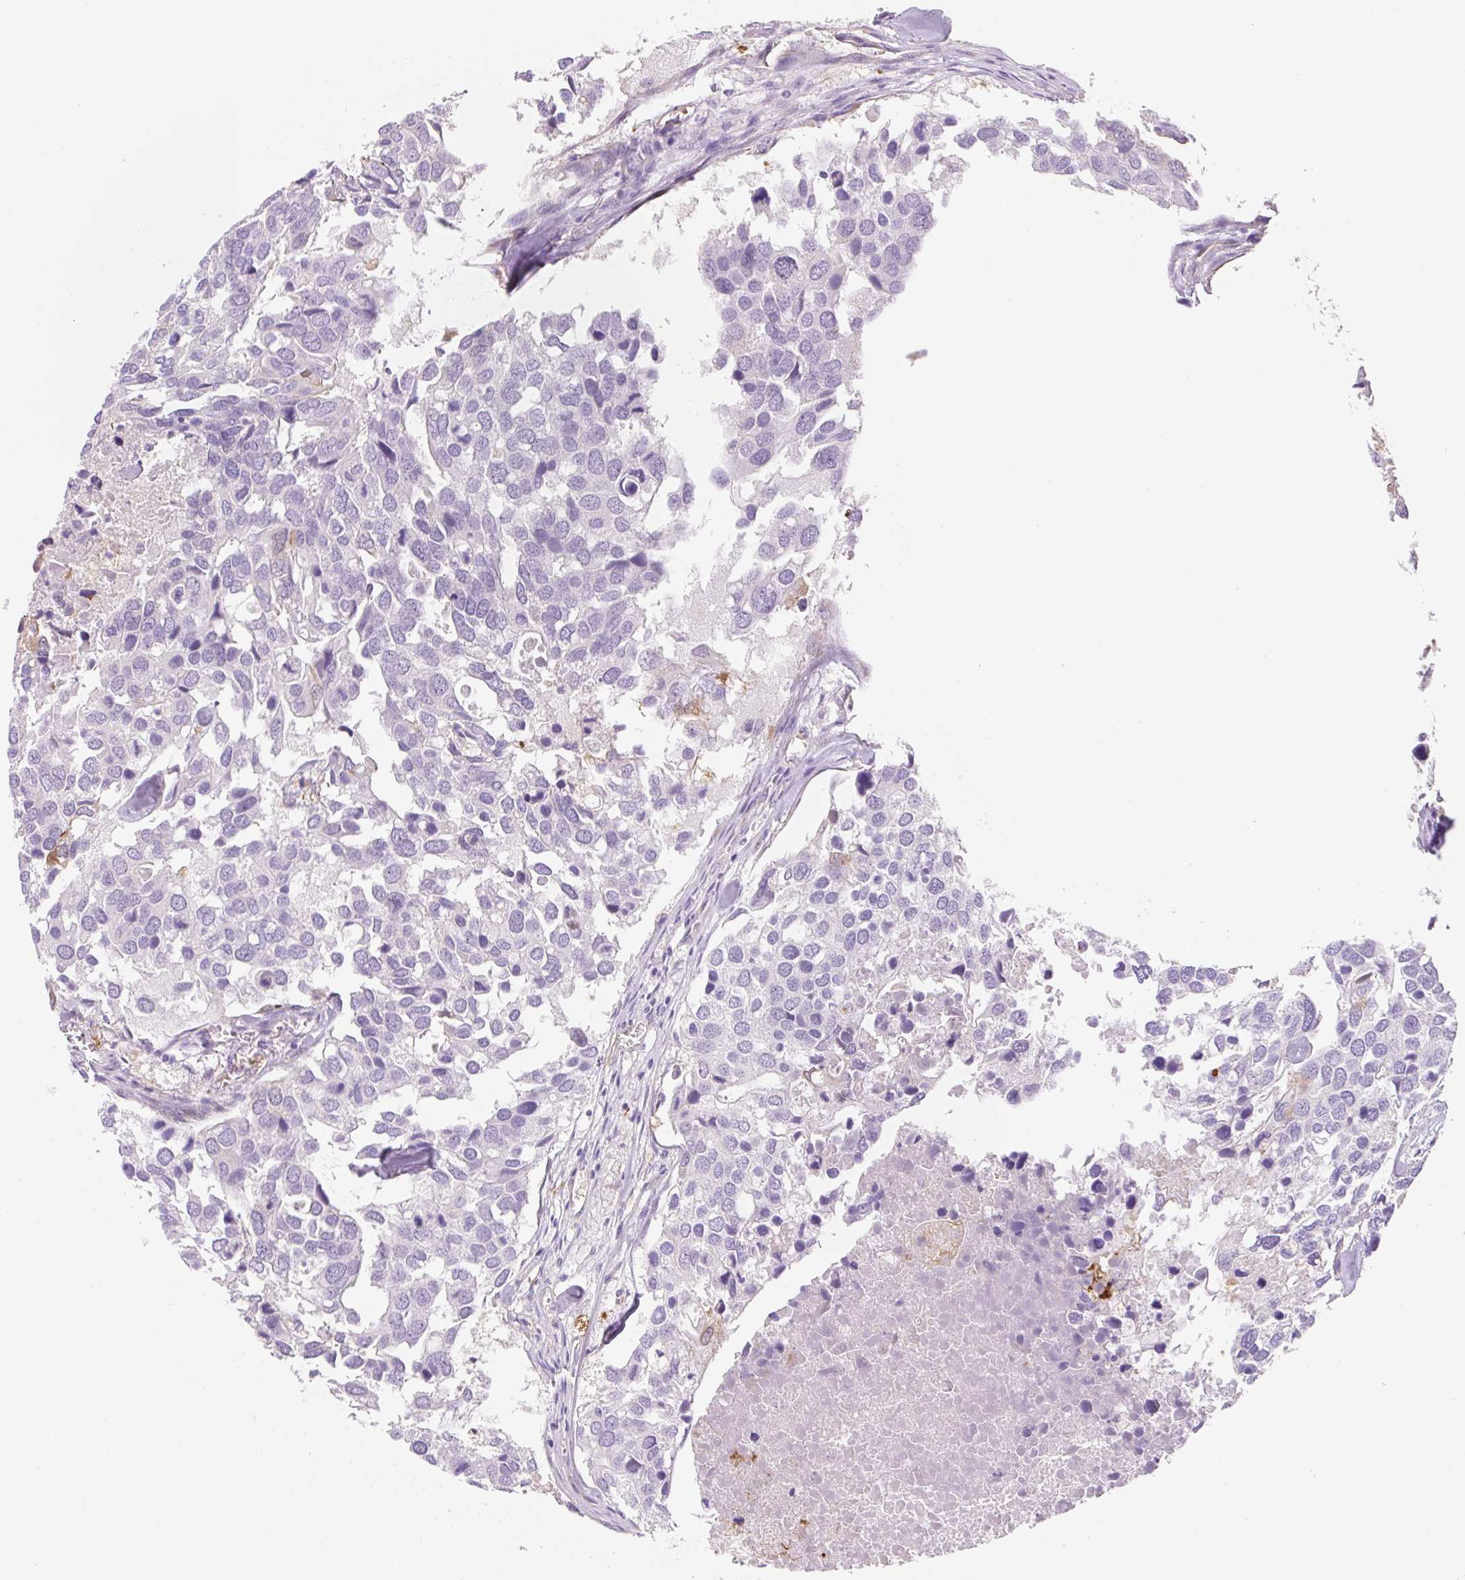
{"staining": {"intensity": "negative", "quantity": "none", "location": "none"}, "tissue": "breast cancer", "cell_type": "Tumor cells", "image_type": "cancer", "snomed": [{"axis": "morphology", "description": "Duct carcinoma"}, {"axis": "topography", "description": "Breast"}], "caption": "Tumor cells show no significant expression in breast infiltrating ductal carcinoma. (DAB immunohistochemistry (IHC) visualized using brightfield microscopy, high magnification).", "gene": "FABP5", "patient": {"sex": "female", "age": 83}}